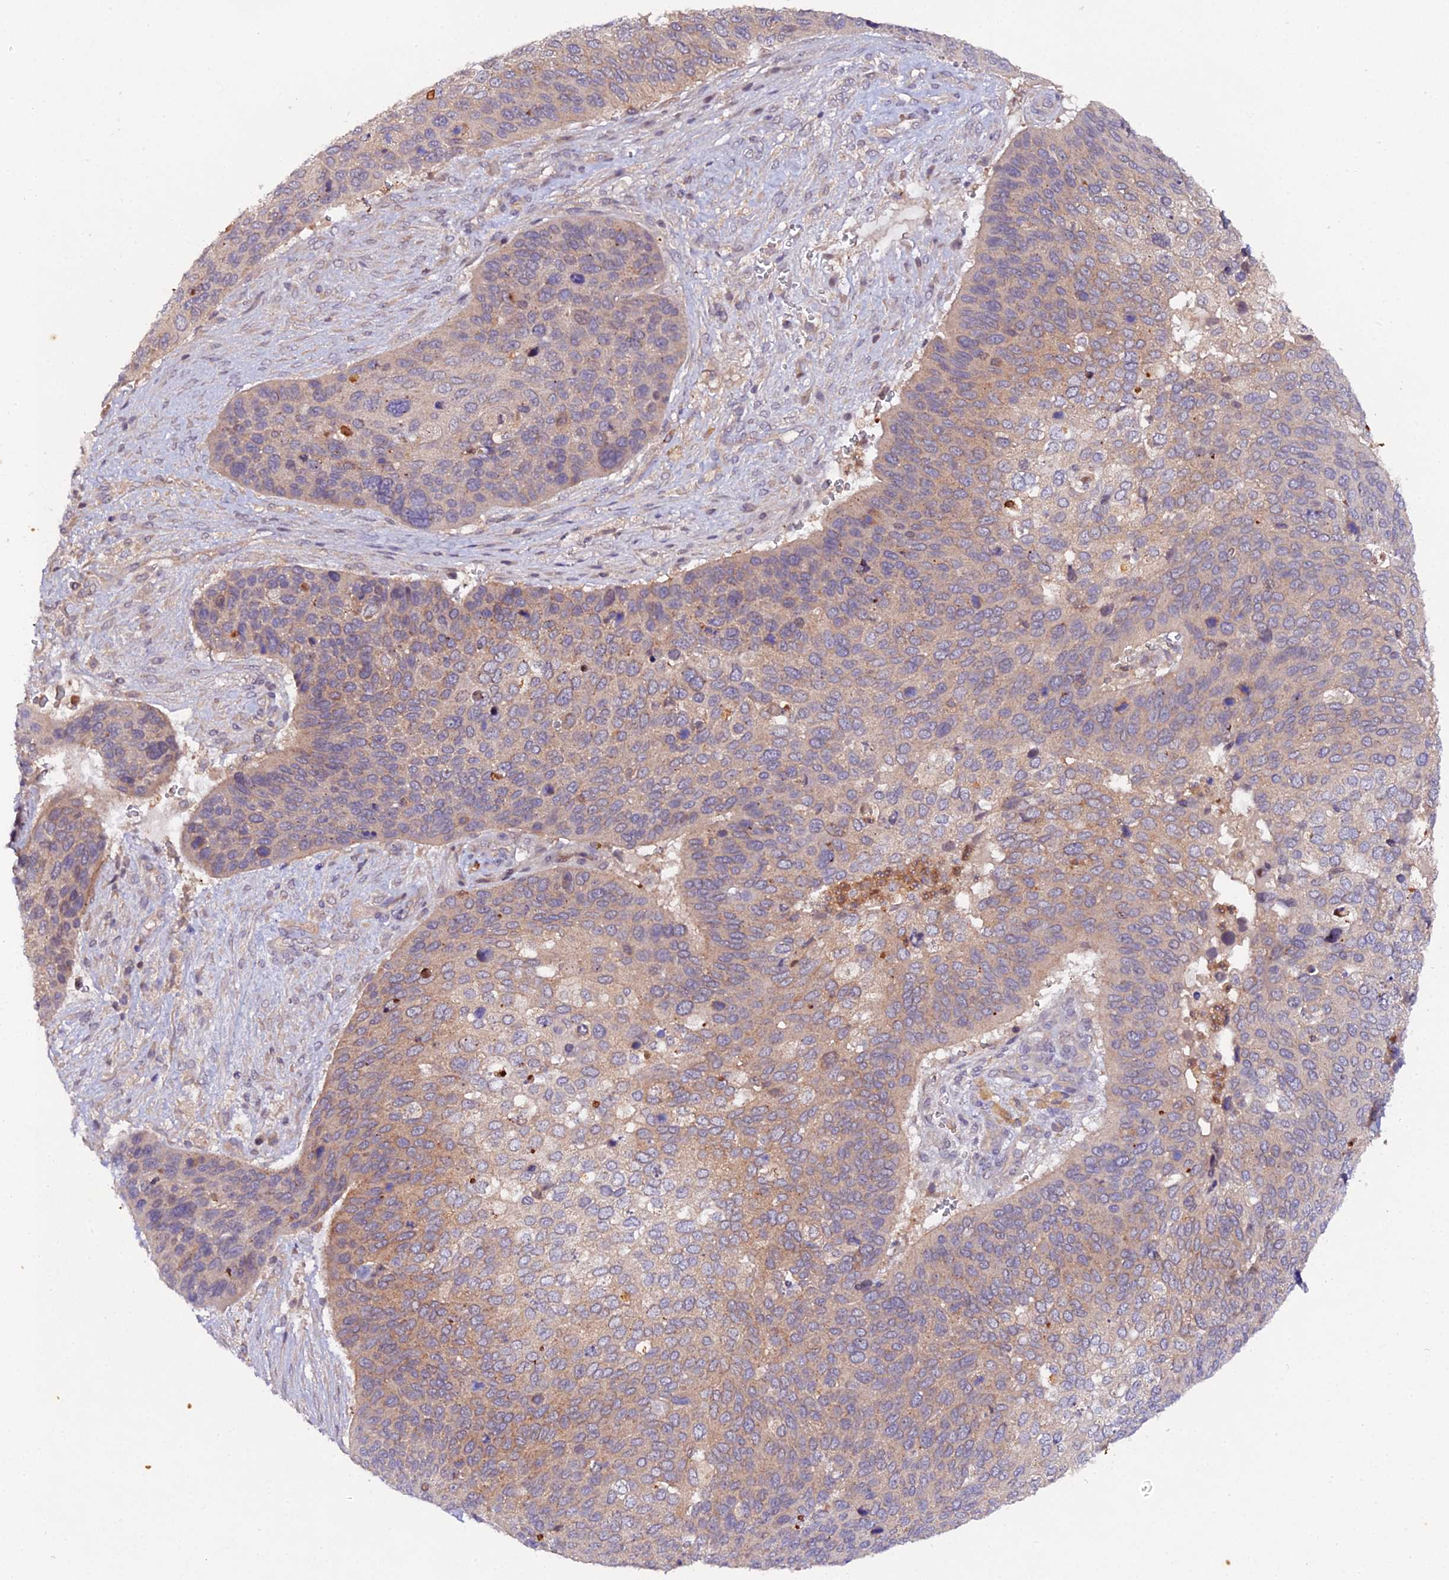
{"staining": {"intensity": "weak", "quantity": "25%-75%", "location": "cytoplasmic/membranous"}, "tissue": "skin cancer", "cell_type": "Tumor cells", "image_type": "cancer", "snomed": [{"axis": "morphology", "description": "Basal cell carcinoma"}, {"axis": "topography", "description": "Skin"}], "caption": "This micrograph displays immunohistochemistry staining of human basal cell carcinoma (skin), with low weak cytoplasmic/membranous expression in about 25%-75% of tumor cells.", "gene": "TRIM26", "patient": {"sex": "female", "age": 74}}